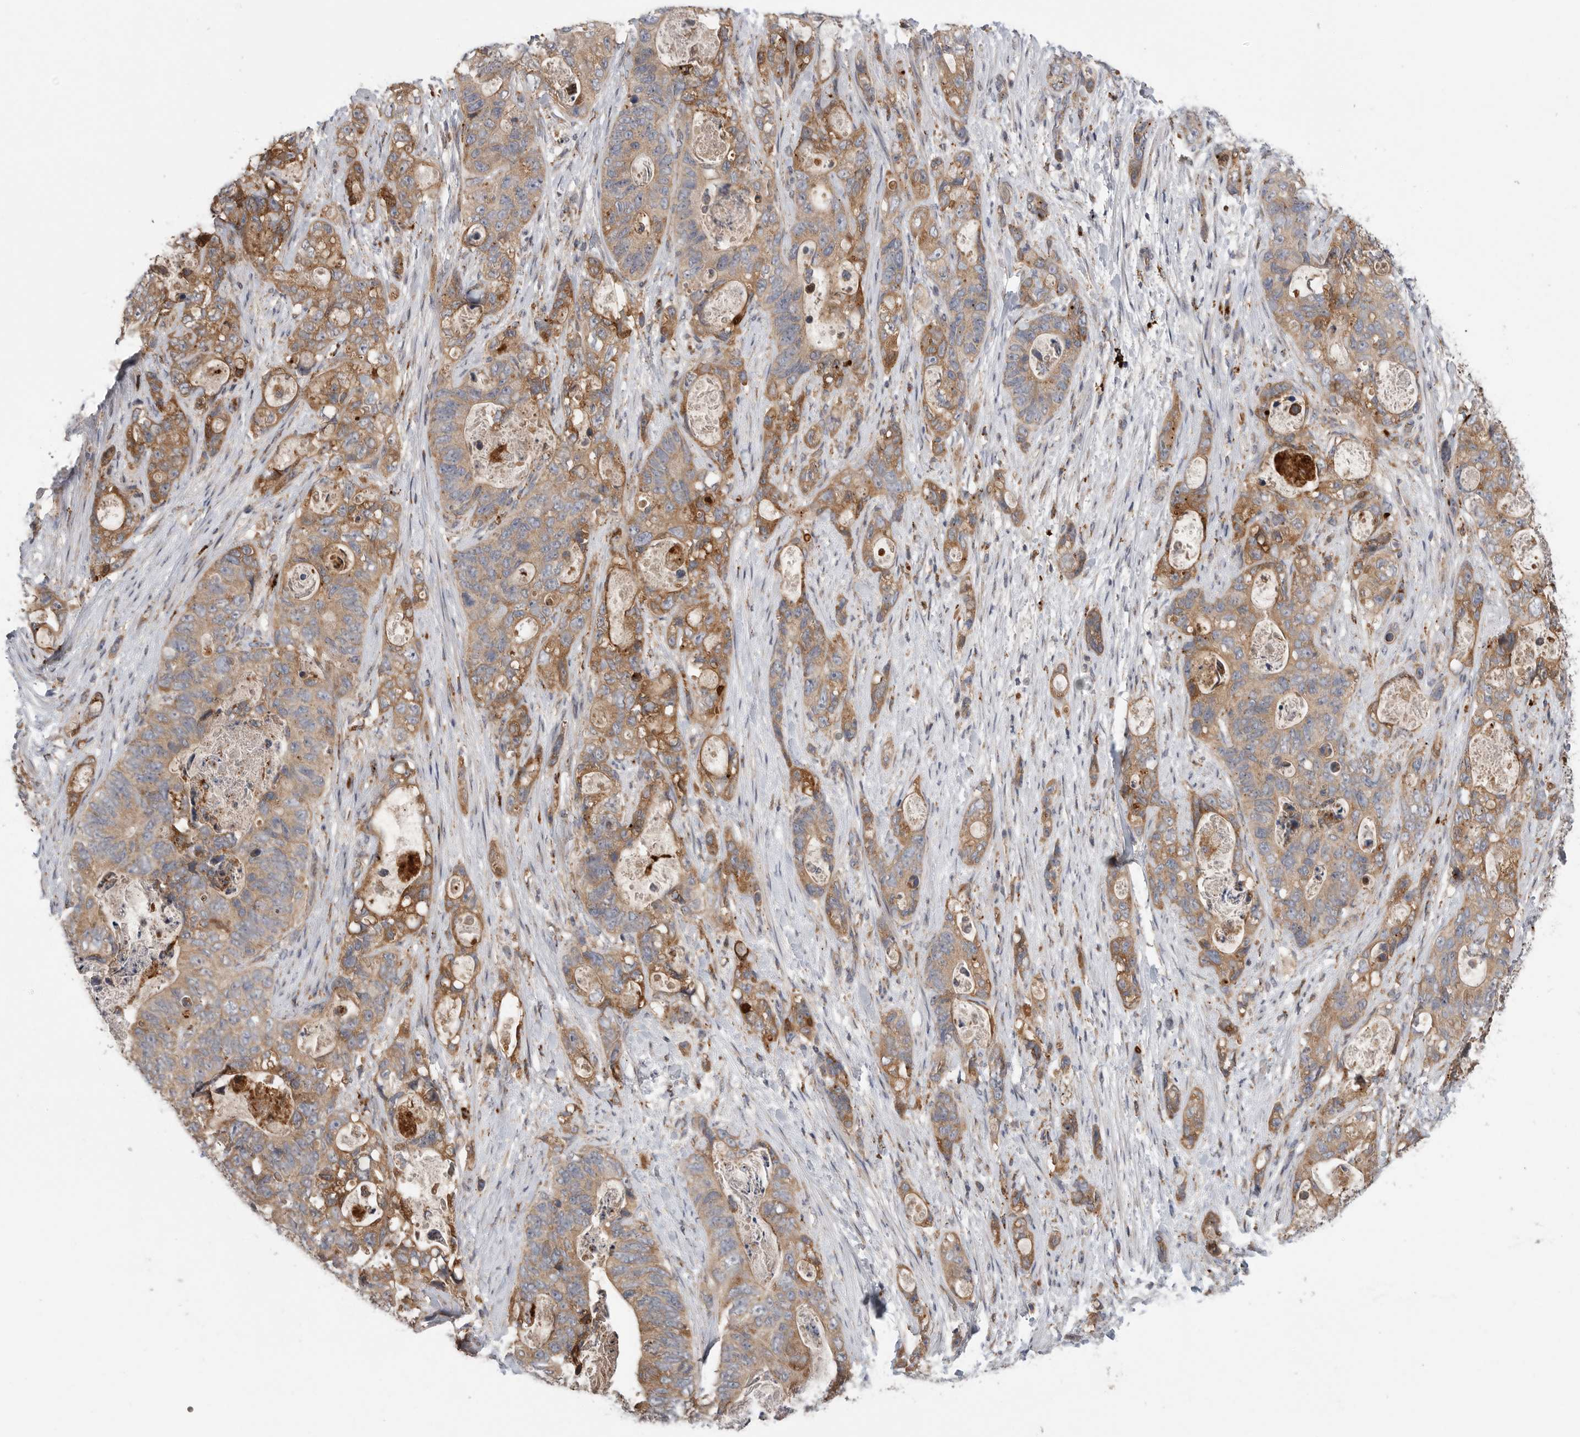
{"staining": {"intensity": "moderate", "quantity": ">75%", "location": "cytoplasmic/membranous"}, "tissue": "stomach cancer", "cell_type": "Tumor cells", "image_type": "cancer", "snomed": [{"axis": "morphology", "description": "Normal tissue, NOS"}, {"axis": "morphology", "description": "Adenocarcinoma, NOS"}, {"axis": "topography", "description": "Stomach"}], "caption": "Immunohistochemical staining of stomach adenocarcinoma shows medium levels of moderate cytoplasmic/membranous positivity in about >75% of tumor cells.", "gene": "GALNS", "patient": {"sex": "female", "age": 89}}